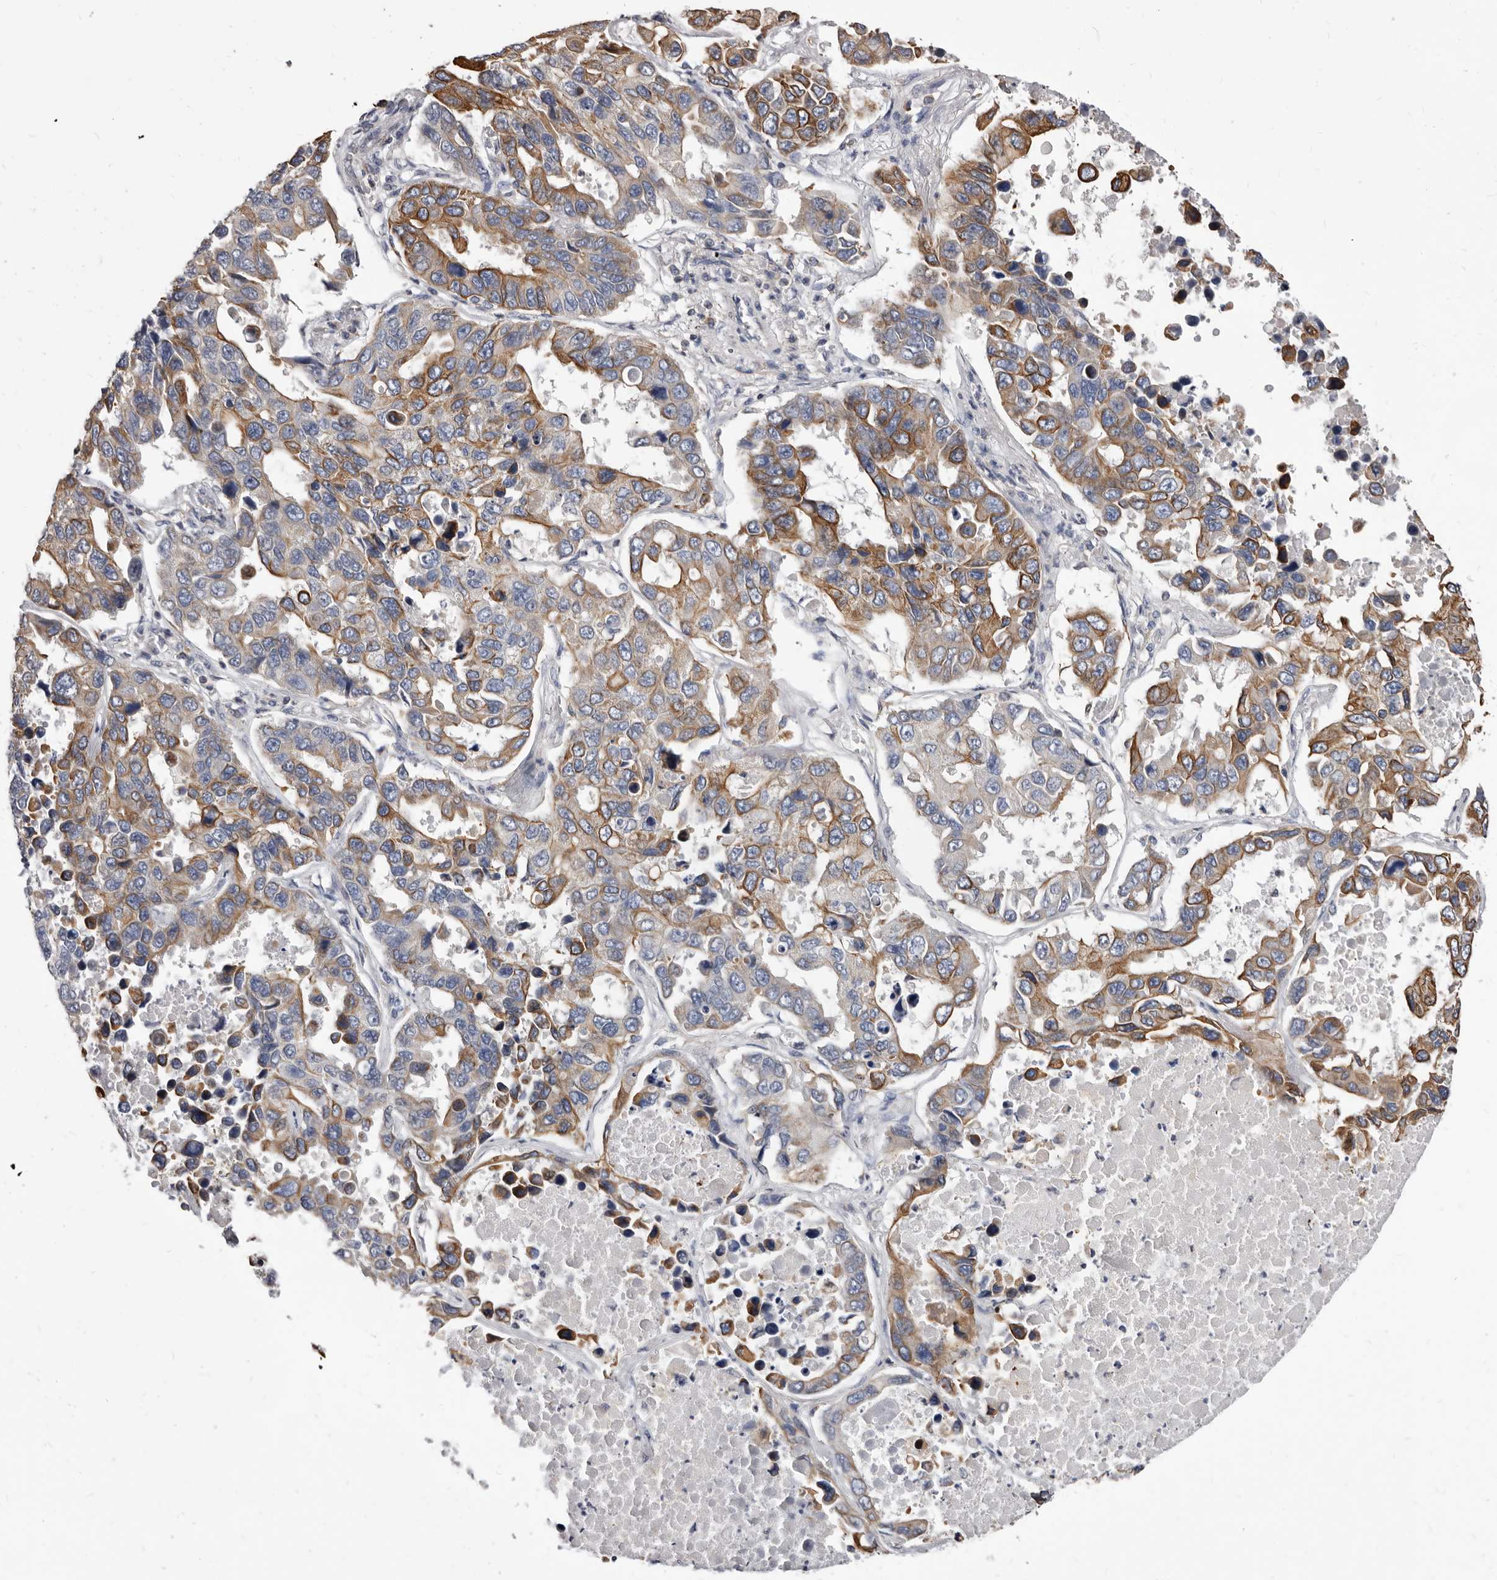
{"staining": {"intensity": "moderate", "quantity": ">75%", "location": "cytoplasmic/membranous"}, "tissue": "lung cancer", "cell_type": "Tumor cells", "image_type": "cancer", "snomed": [{"axis": "morphology", "description": "Adenocarcinoma, NOS"}, {"axis": "topography", "description": "Lung"}], "caption": "Protein expression analysis of lung cancer demonstrates moderate cytoplasmic/membranous staining in about >75% of tumor cells.", "gene": "NIBAN1", "patient": {"sex": "male", "age": 64}}